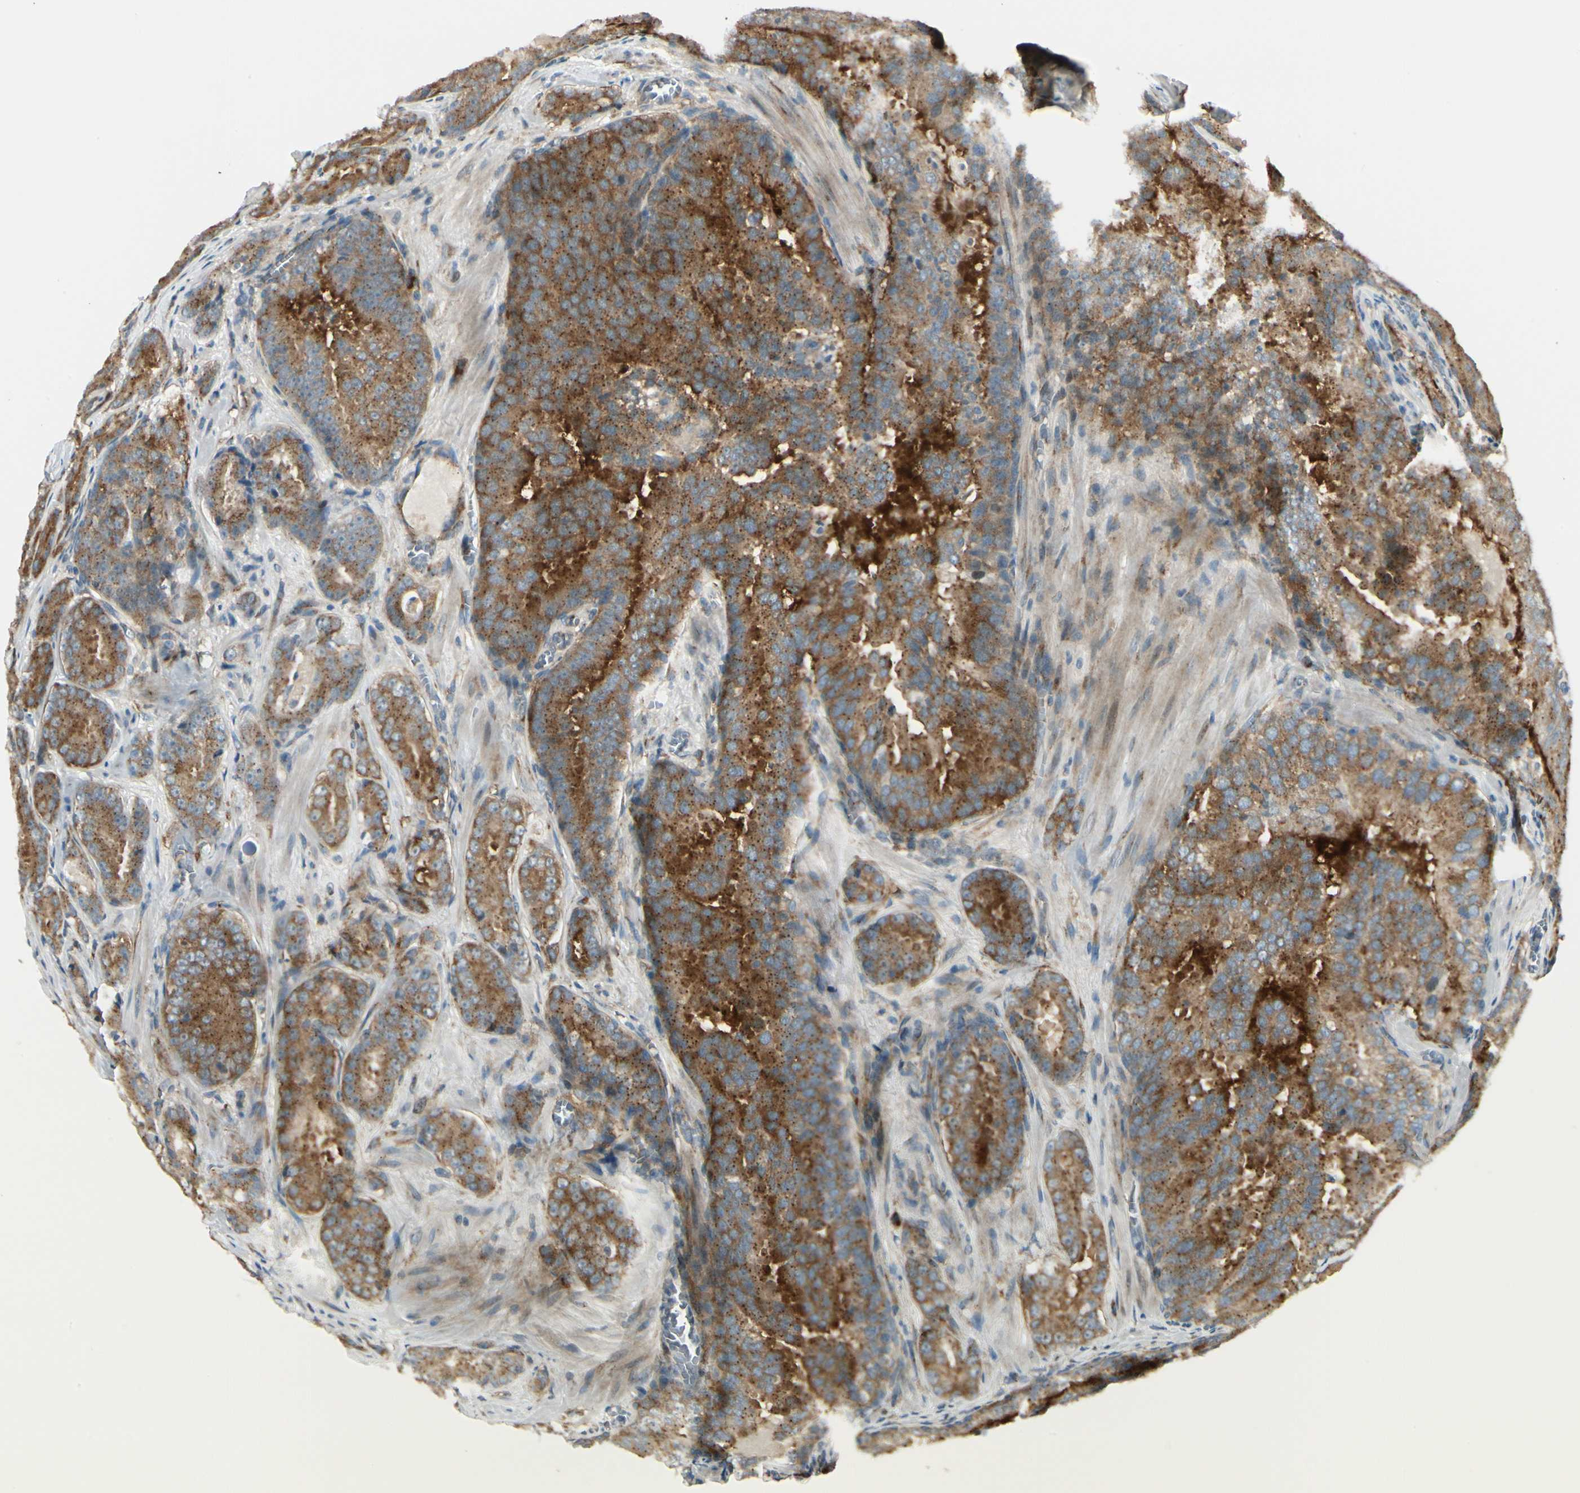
{"staining": {"intensity": "strong", "quantity": ">75%", "location": "cytoplasmic/membranous"}, "tissue": "prostate cancer", "cell_type": "Tumor cells", "image_type": "cancer", "snomed": [{"axis": "morphology", "description": "Adenocarcinoma, High grade"}, {"axis": "topography", "description": "Prostate"}], "caption": "Immunohistochemistry (IHC) of human adenocarcinoma (high-grade) (prostate) demonstrates high levels of strong cytoplasmic/membranous positivity in about >75% of tumor cells.", "gene": "MANSC1", "patient": {"sex": "male", "age": 64}}